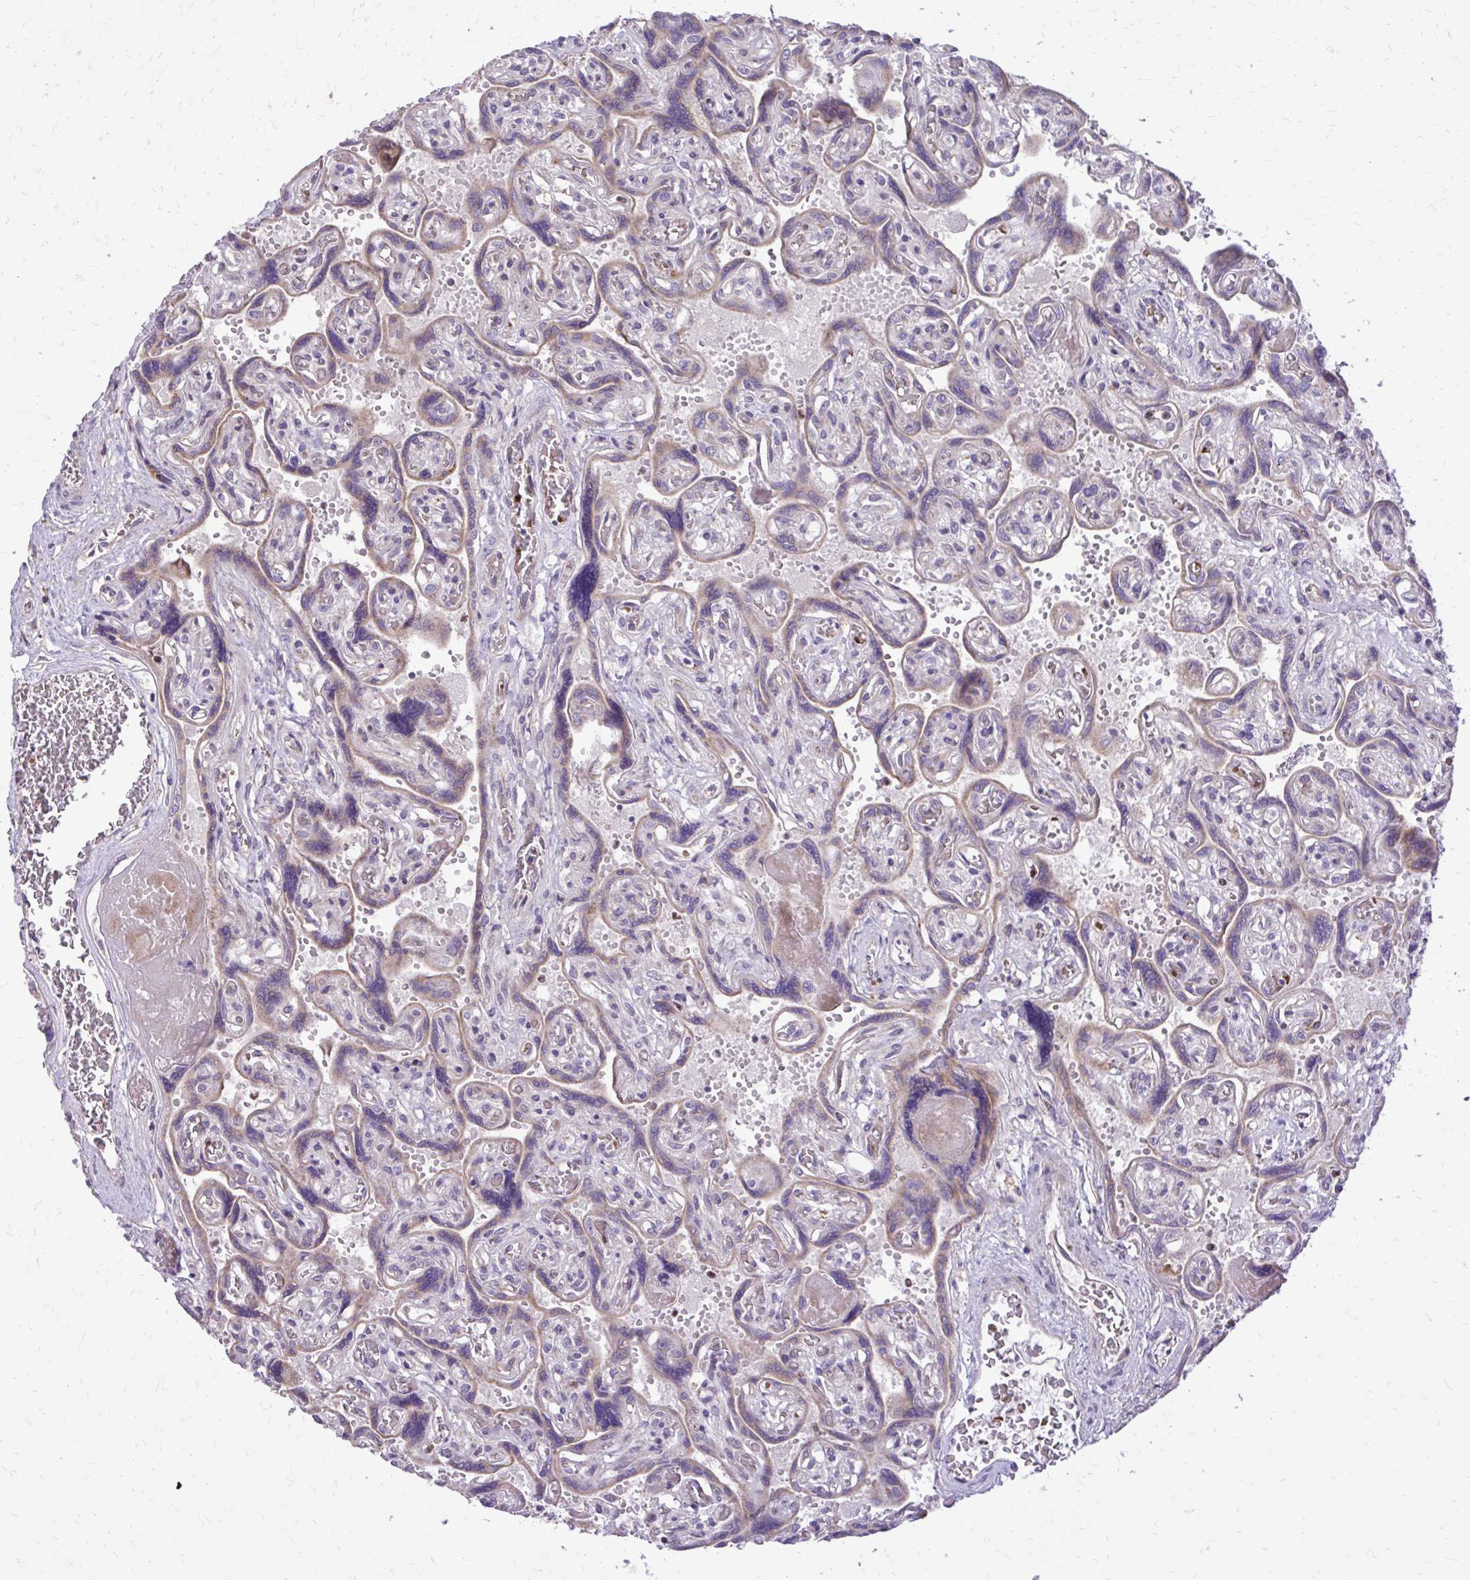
{"staining": {"intensity": "negative", "quantity": "none", "location": "none"}, "tissue": "placenta", "cell_type": "Decidual cells", "image_type": "normal", "snomed": [{"axis": "morphology", "description": "Normal tissue, NOS"}, {"axis": "topography", "description": "Placenta"}], "caption": "This is a histopathology image of IHC staining of unremarkable placenta, which shows no positivity in decidual cells.", "gene": "ABCC3", "patient": {"sex": "female", "age": 32}}